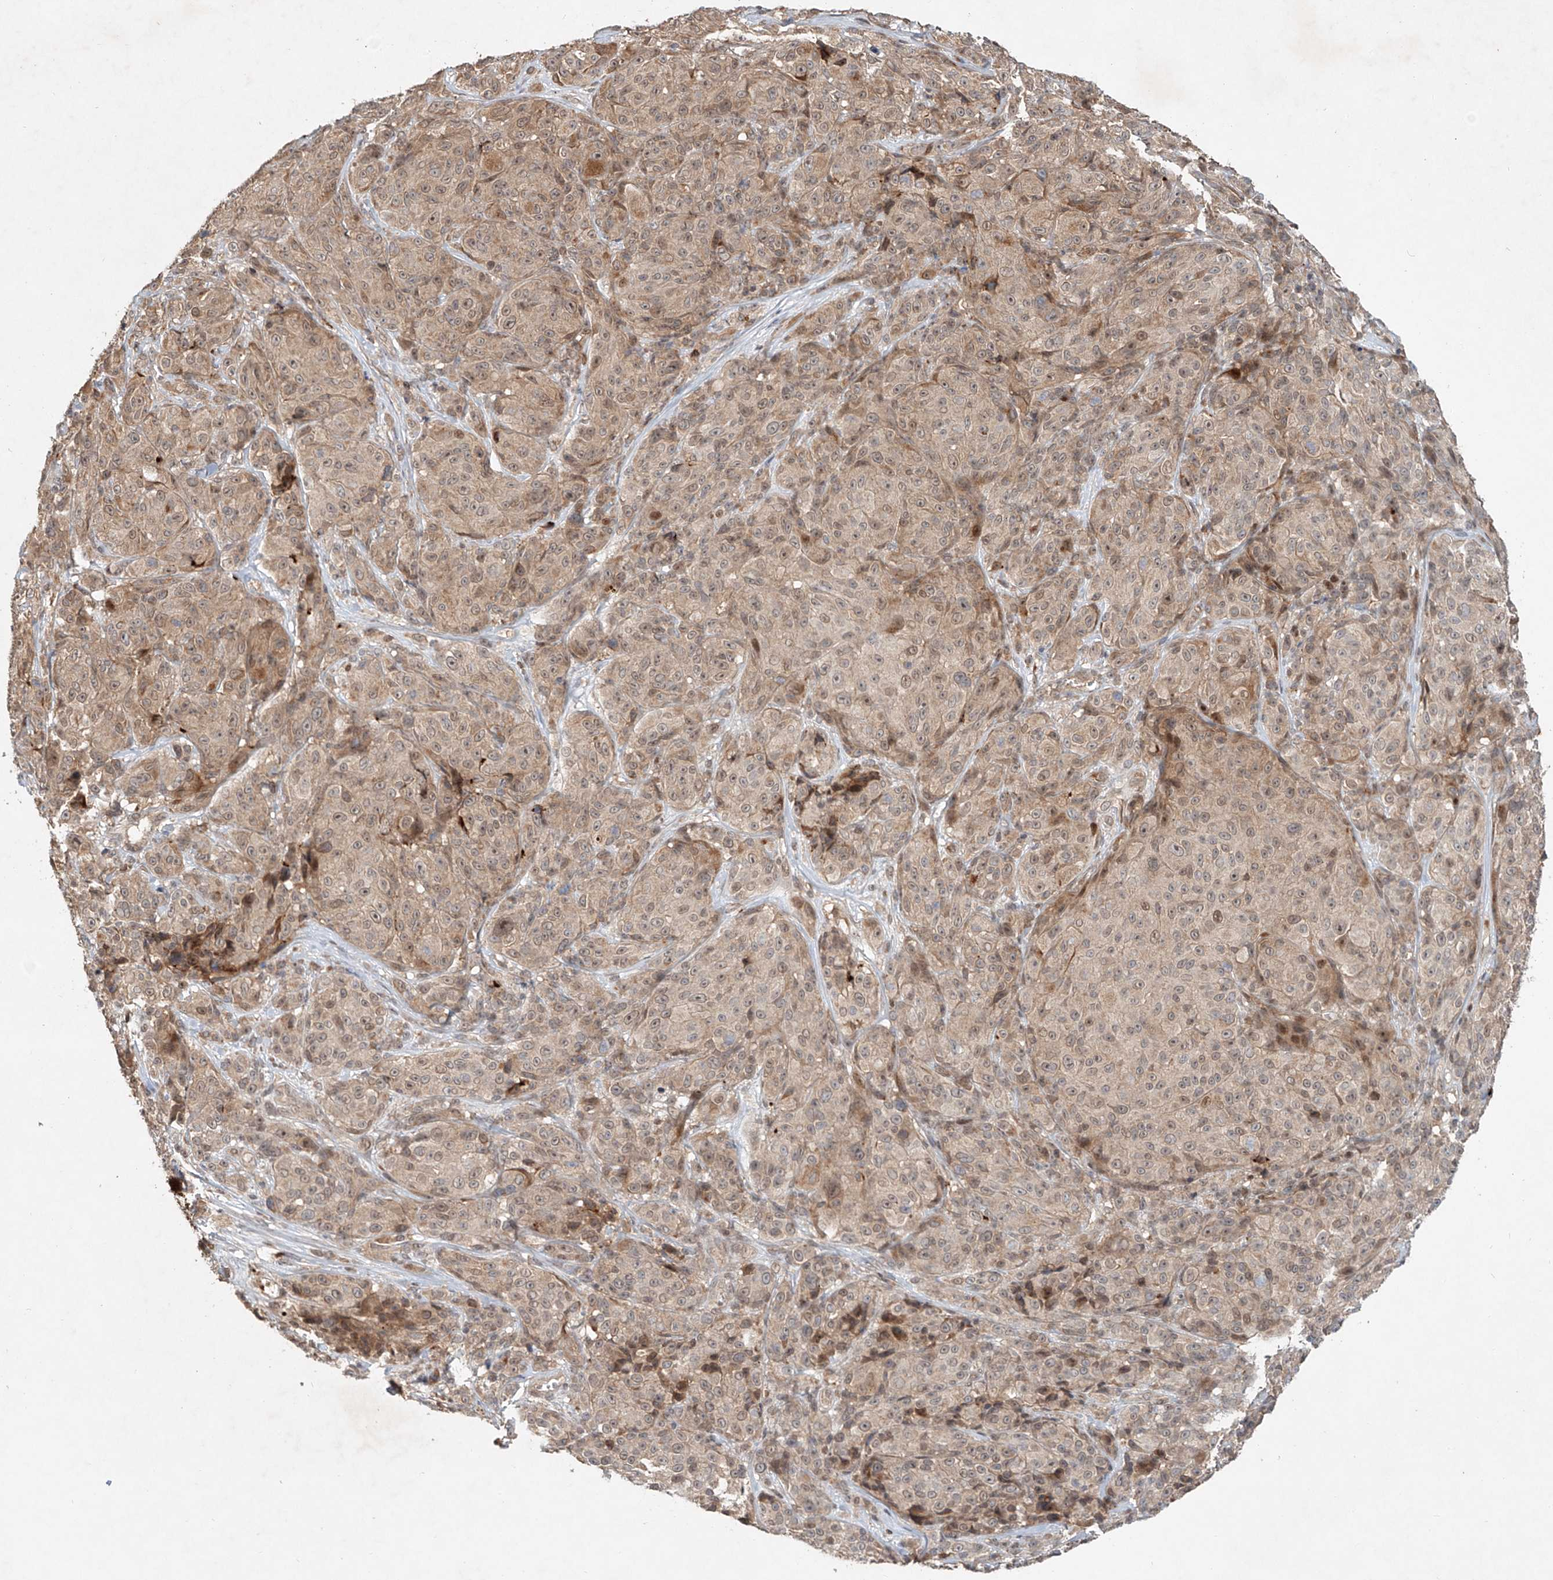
{"staining": {"intensity": "weak", "quantity": "25%-75%", "location": "cytoplasmic/membranous"}, "tissue": "melanoma", "cell_type": "Tumor cells", "image_type": "cancer", "snomed": [{"axis": "morphology", "description": "Malignant melanoma, NOS"}, {"axis": "topography", "description": "Skin"}], "caption": "About 25%-75% of tumor cells in melanoma demonstrate weak cytoplasmic/membranous protein expression as visualized by brown immunohistochemical staining.", "gene": "IER5", "patient": {"sex": "male", "age": 73}}